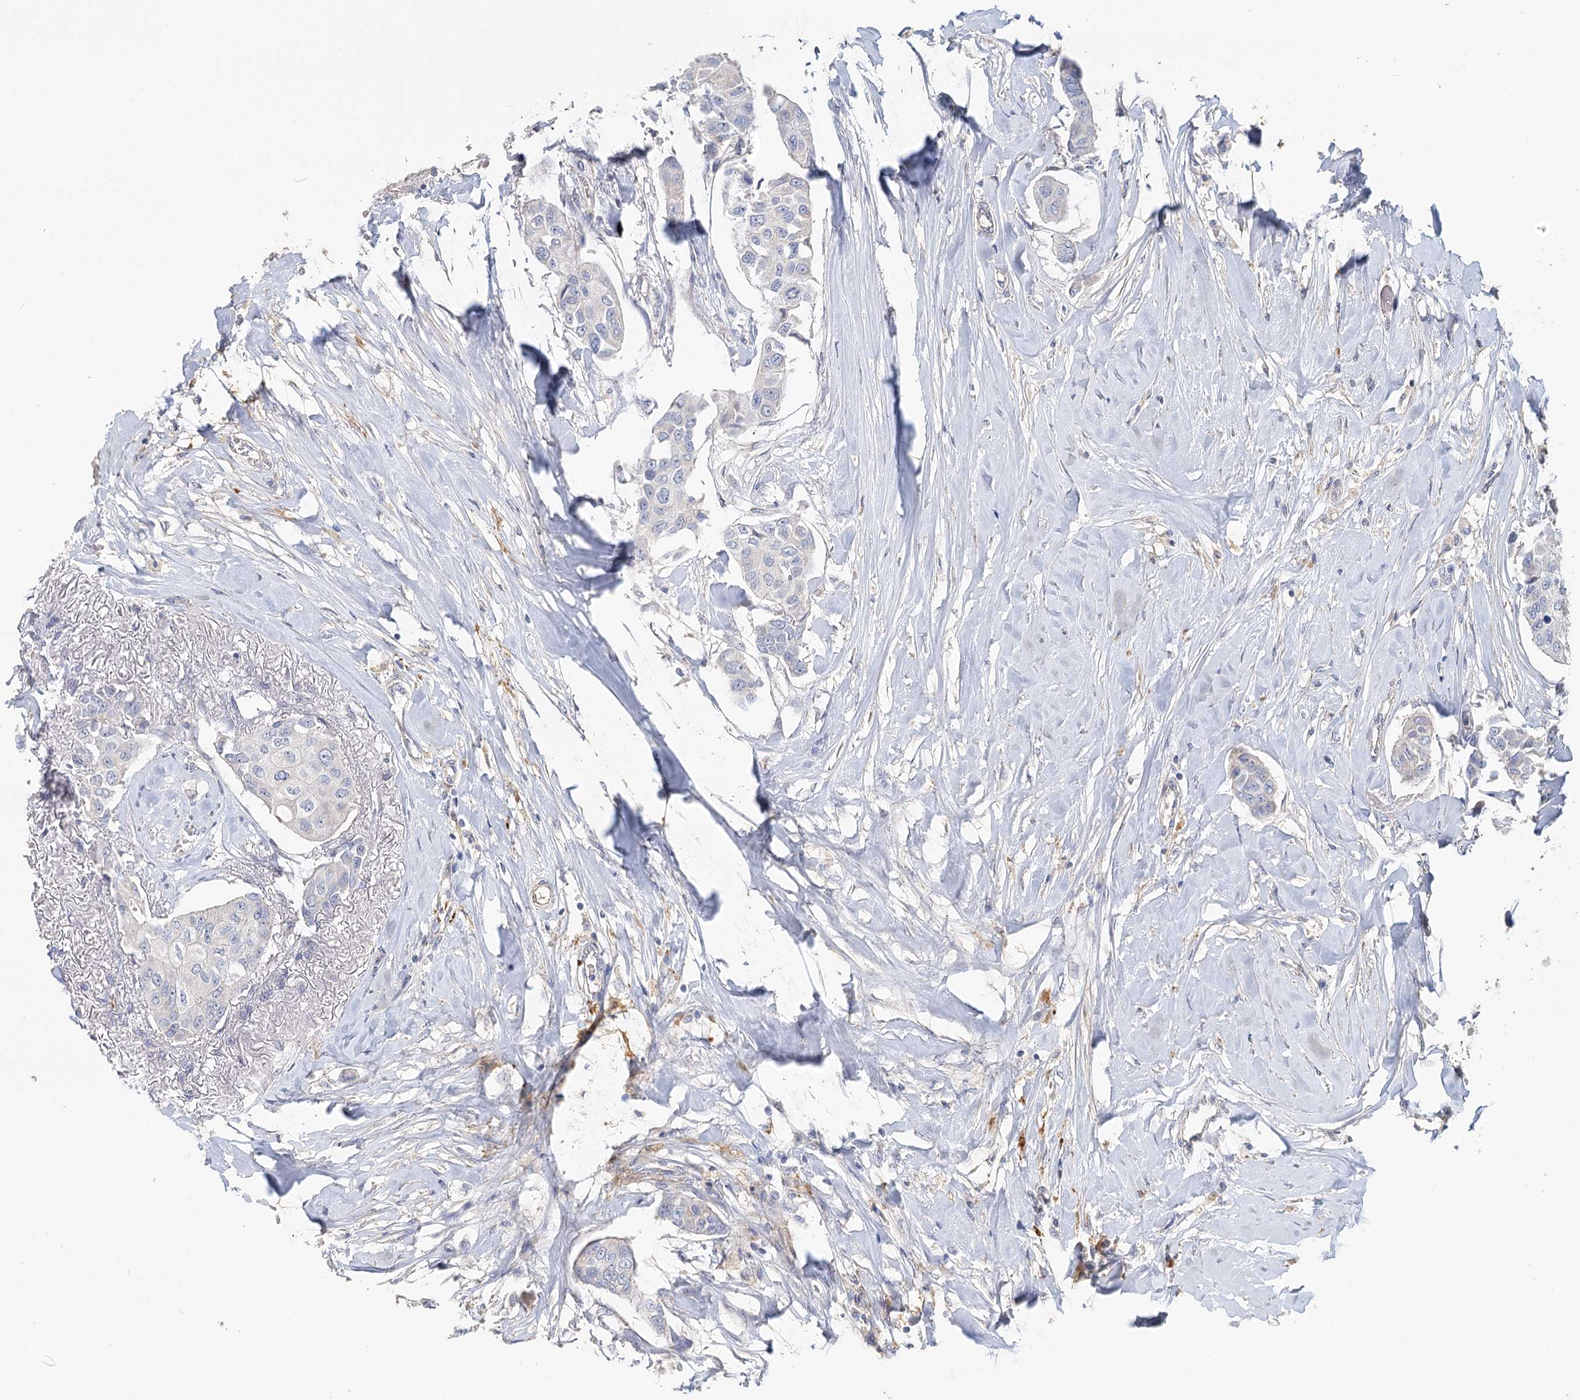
{"staining": {"intensity": "negative", "quantity": "none", "location": "none"}, "tissue": "breast cancer", "cell_type": "Tumor cells", "image_type": "cancer", "snomed": [{"axis": "morphology", "description": "Duct carcinoma"}, {"axis": "topography", "description": "Breast"}], "caption": "Immunohistochemical staining of human intraductal carcinoma (breast) shows no significant expression in tumor cells. Nuclei are stained in blue.", "gene": "EPB41L5", "patient": {"sex": "female", "age": 80}}